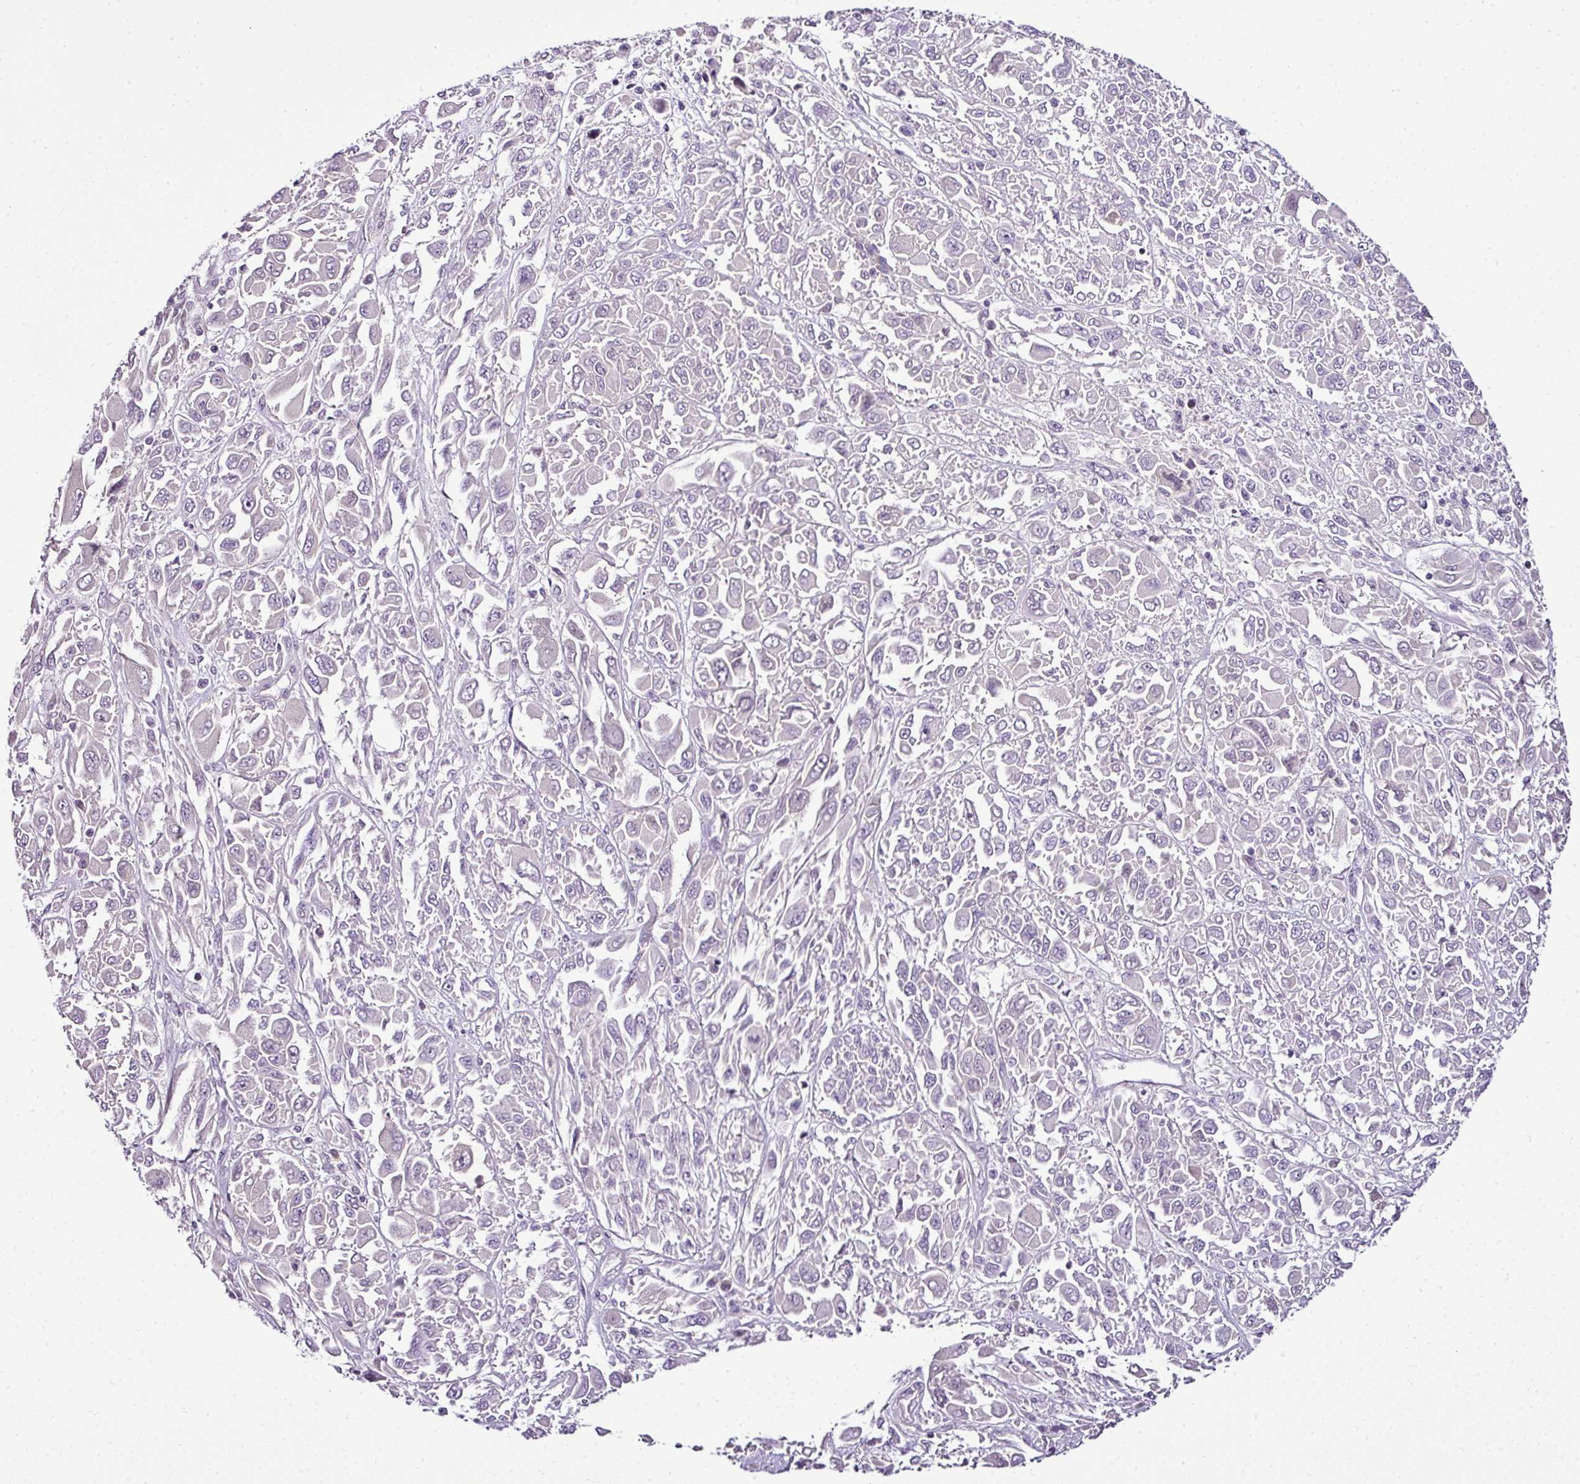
{"staining": {"intensity": "negative", "quantity": "none", "location": "none"}, "tissue": "melanoma", "cell_type": "Tumor cells", "image_type": "cancer", "snomed": [{"axis": "morphology", "description": "Malignant melanoma, NOS"}, {"axis": "topography", "description": "Skin"}], "caption": "Tumor cells are negative for protein expression in human malignant melanoma.", "gene": "TEX30", "patient": {"sex": "female", "age": 91}}